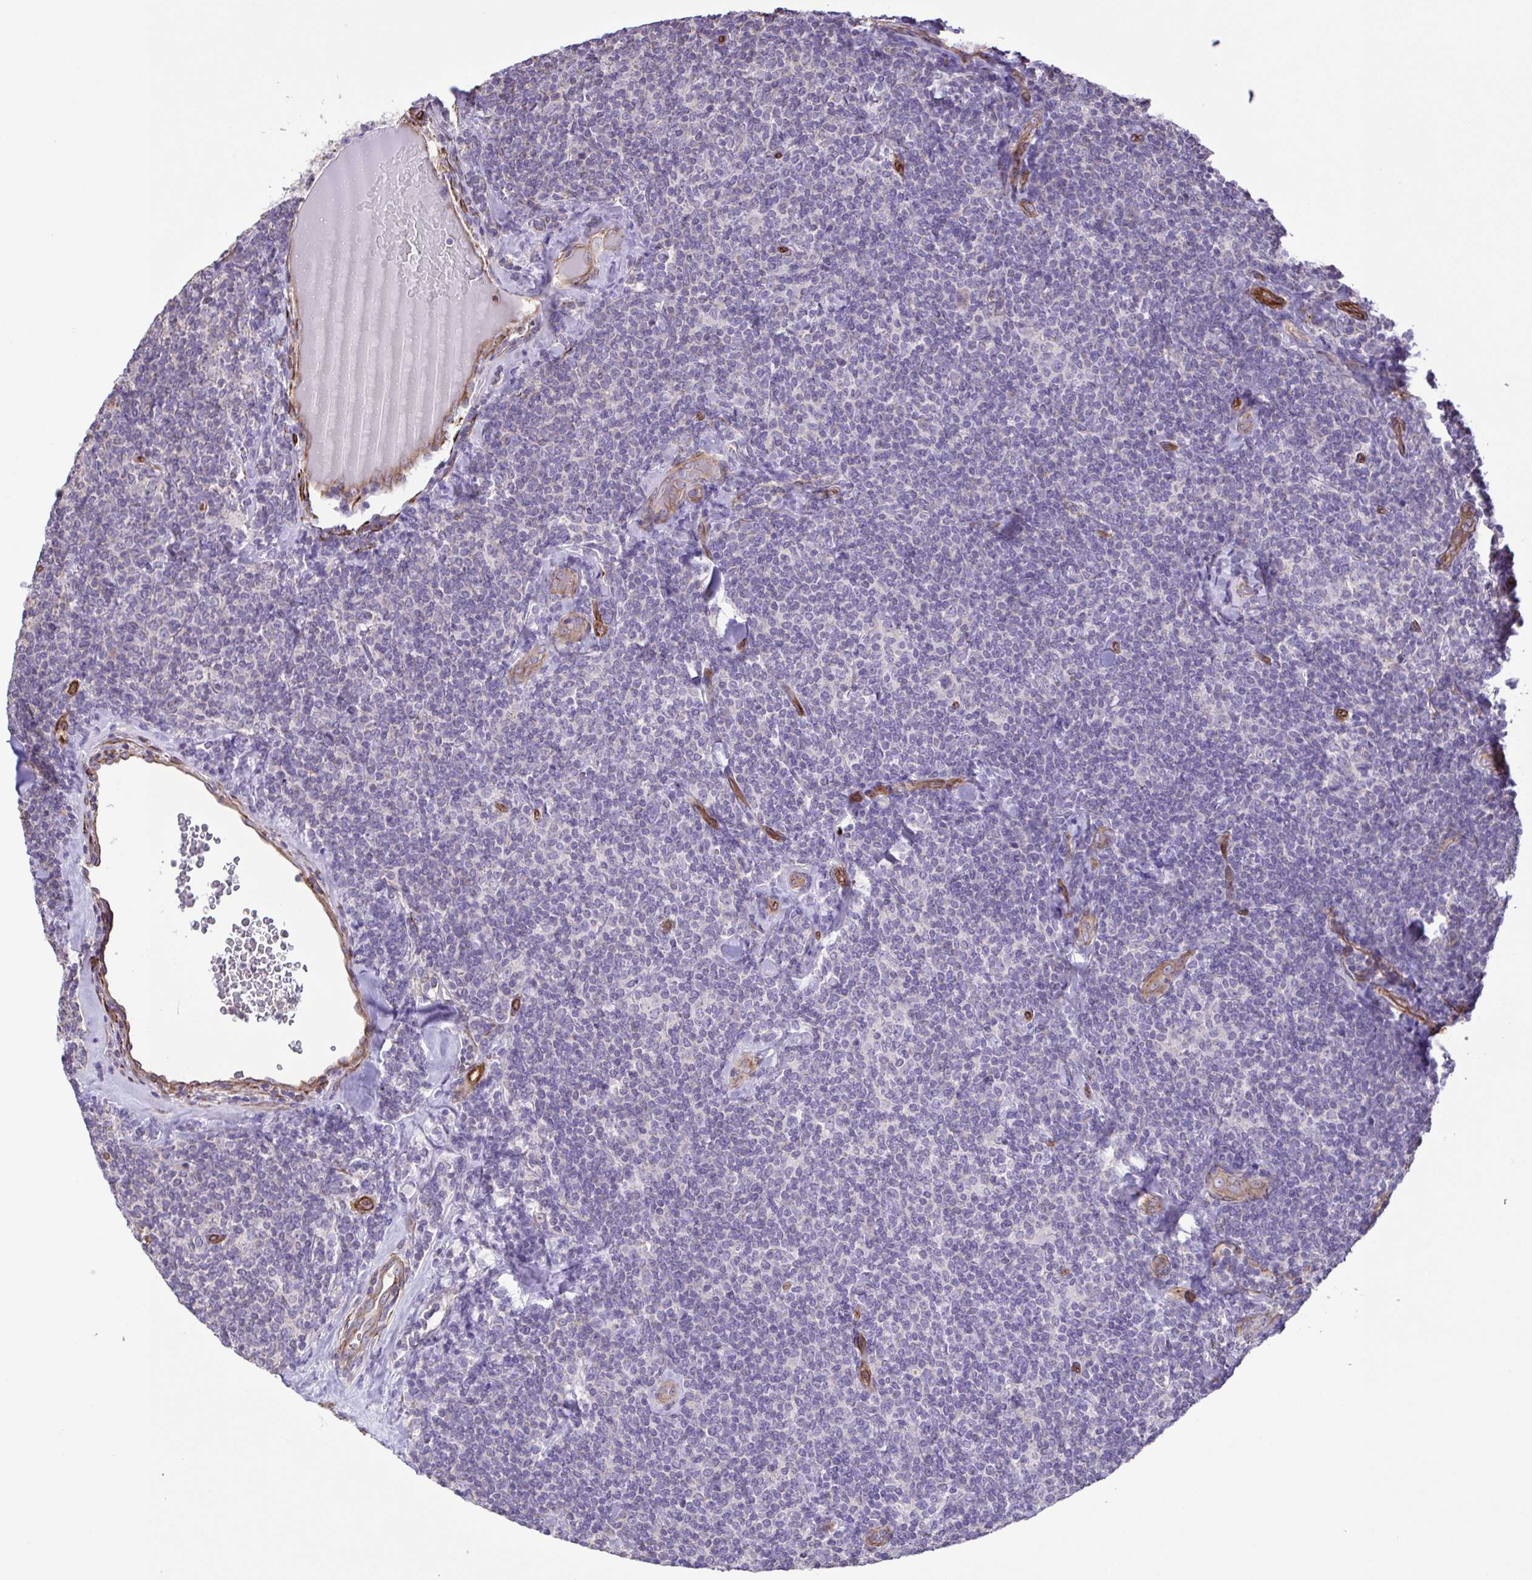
{"staining": {"intensity": "negative", "quantity": "none", "location": "none"}, "tissue": "lymphoma", "cell_type": "Tumor cells", "image_type": "cancer", "snomed": [{"axis": "morphology", "description": "Malignant lymphoma, non-Hodgkin's type, Low grade"}, {"axis": "topography", "description": "Lymph node"}], "caption": "The IHC photomicrograph has no significant positivity in tumor cells of malignant lymphoma, non-Hodgkin's type (low-grade) tissue. (Stains: DAB (3,3'-diaminobenzidine) immunohistochemistry with hematoxylin counter stain, Microscopy: brightfield microscopy at high magnification).", "gene": "FLT1", "patient": {"sex": "female", "age": 56}}